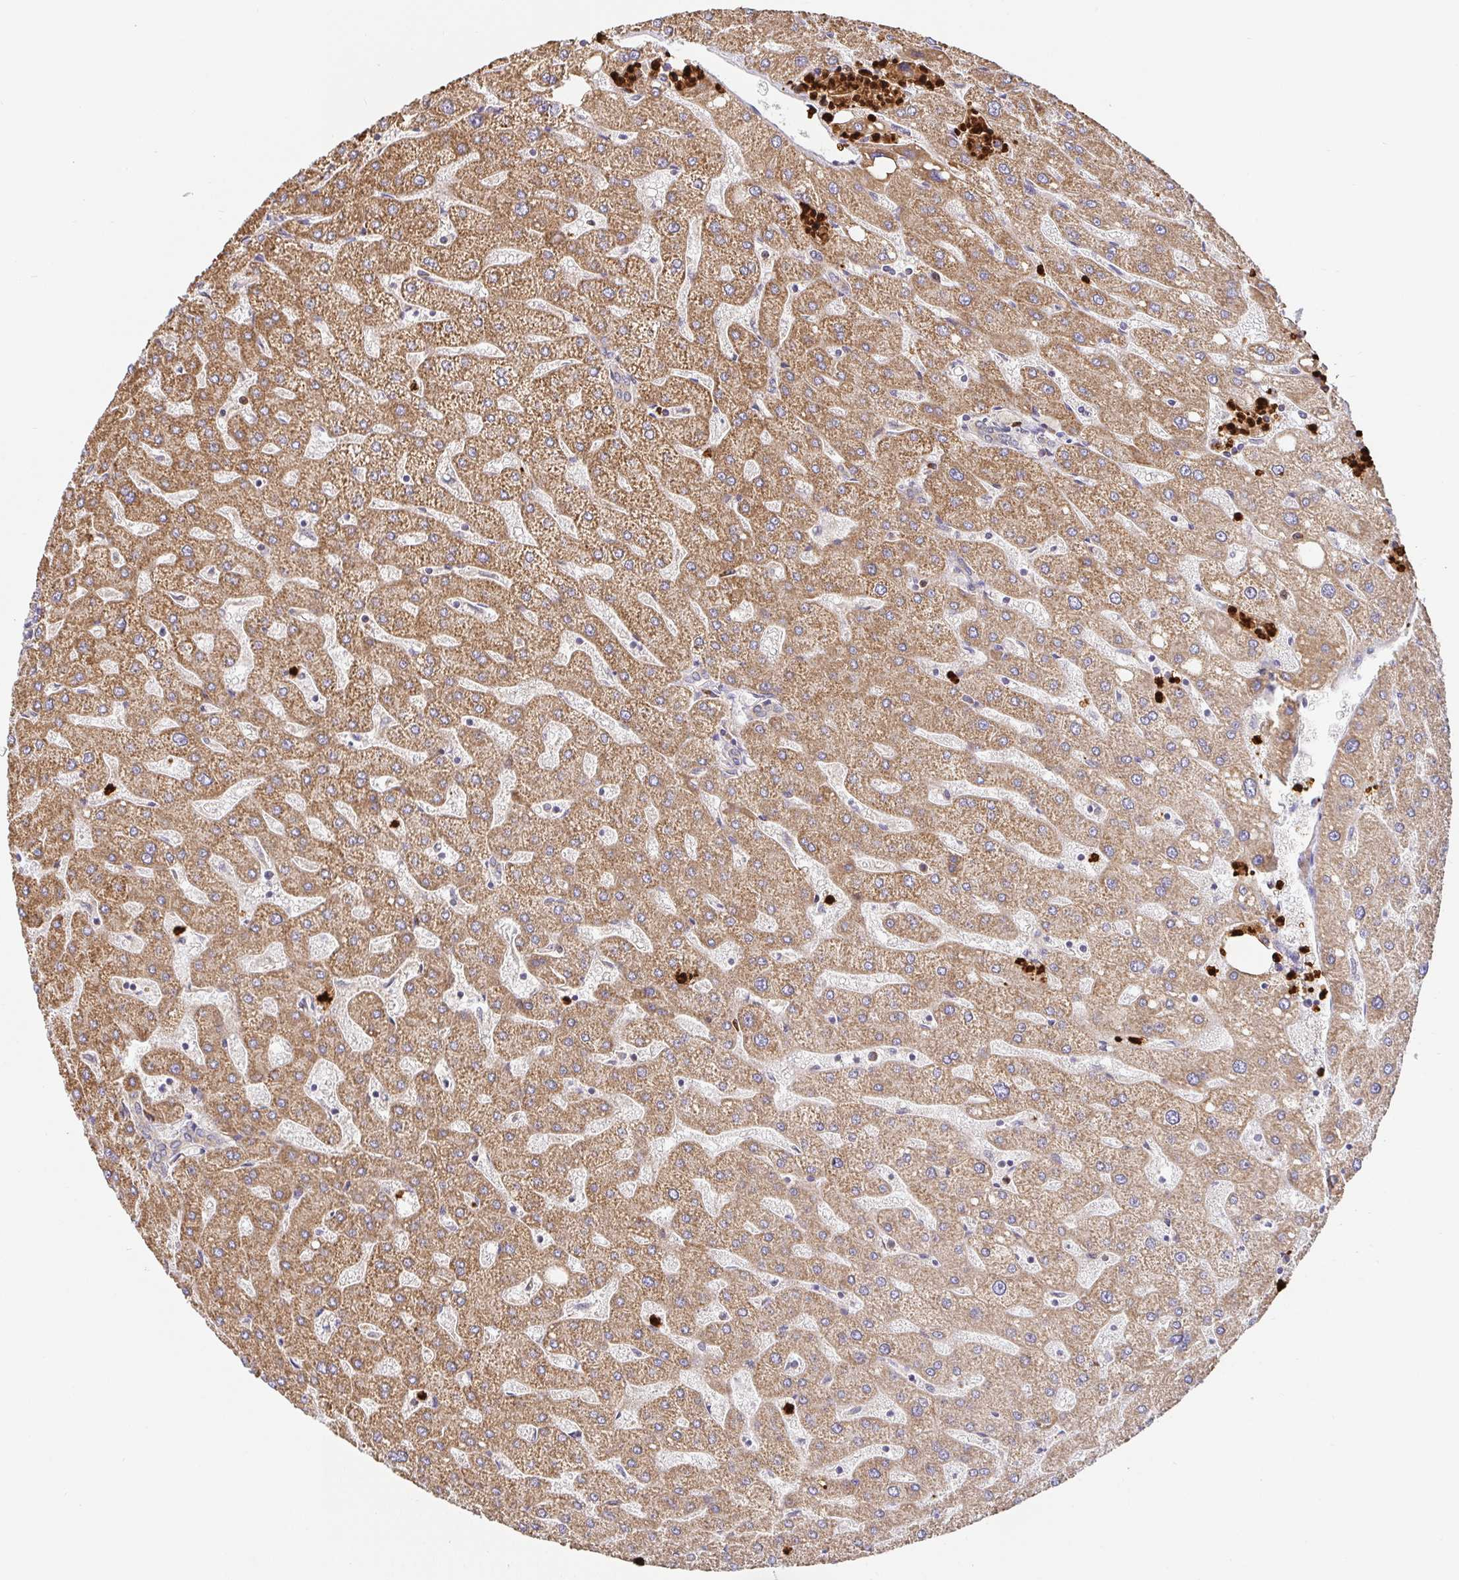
{"staining": {"intensity": "weak", "quantity": "25%-75%", "location": "cytoplasmic/membranous"}, "tissue": "liver", "cell_type": "Cholangiocytes", "image_type": "normal", "snomed": [{"axis": "morphology", "description": "Normal tissue, NOS"}, {"axis": "topography", "description": "Liver"}], "caption": "Liver was stained to show a protein in brown. There is low levels of weak cytoplasmic/membranous expression in about 25%-75% of cholangiocytes.", "gene": "PDPK1", "patient": {"sex": "male", "age": 67}}